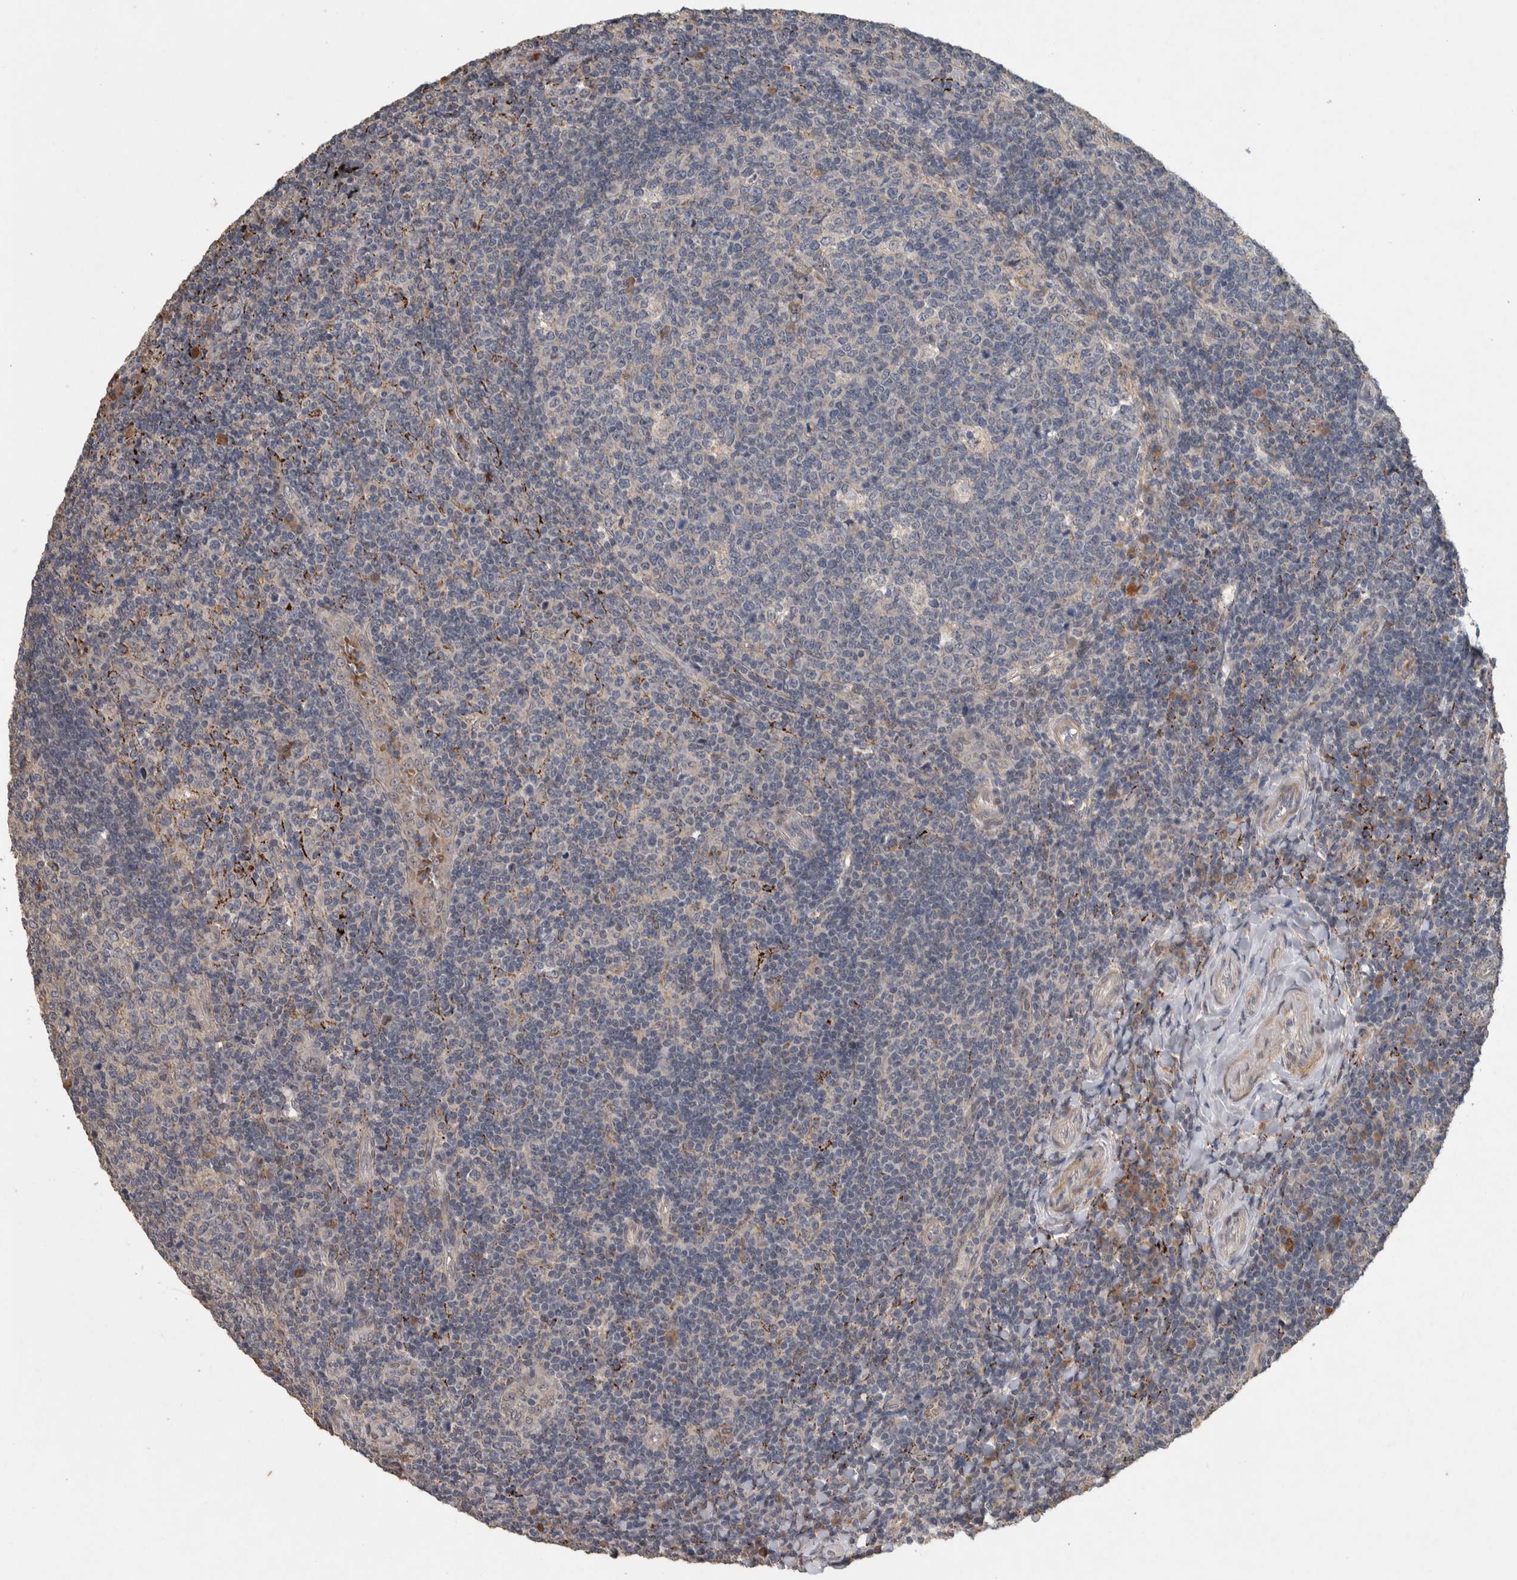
{"staining": {"intensity": "negative", "quantity": "none", "location": "none"}, "tissue": "tonsil", "cell_type": "Germinal center cells", "image_type": "normal", "snomed": [{"axis": "morphology", "description": "Normal tissue, NOS"}, {"axis": "topography", "description": "Tonsil"}], "caption": "A histopathology image of tonsil stained for a protein demonstrates no brown staining in germinal center cells.", "gene": "CHRM3", "patient": {"sex": "female", "age": 19}}